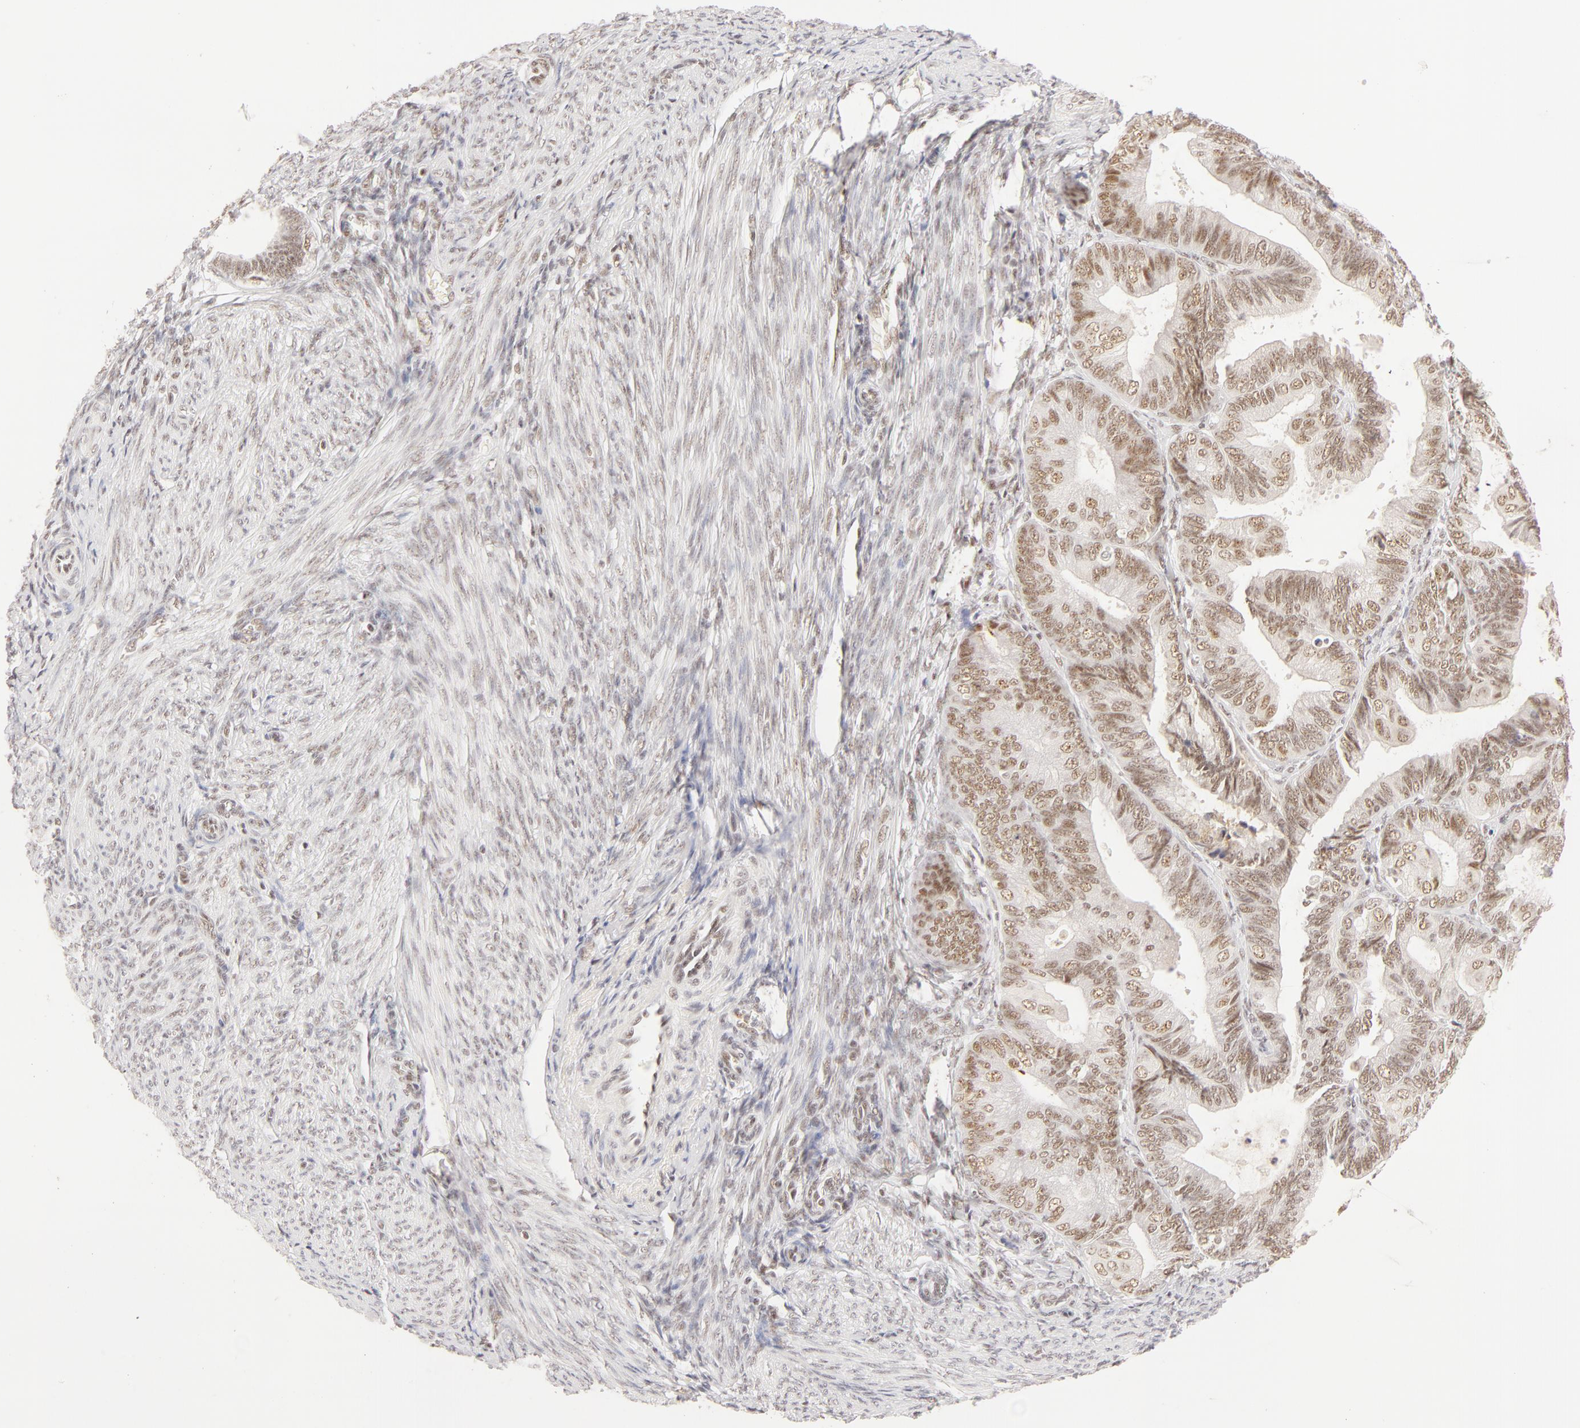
{"staining": {"intensity": "weak", "quantity": ">75%", "location": "nuclear"}, "tissue": "endometrial cancer", "cell_type": "Tumor cells", "image_type": "cancer", "snomed": [{"axis": "morphology", "description": "Adenocarcinoma, NOS"}, {"axis": "topography", "description": "Endometrium"}], "caption": "This is a photomicrograph of IHC staining of endometrial adenocarcinoma, which shows weak expression in the nuclear of tumor cells.", "gene": "RBM39", "patient": {"sex": "female", "age": 63}}